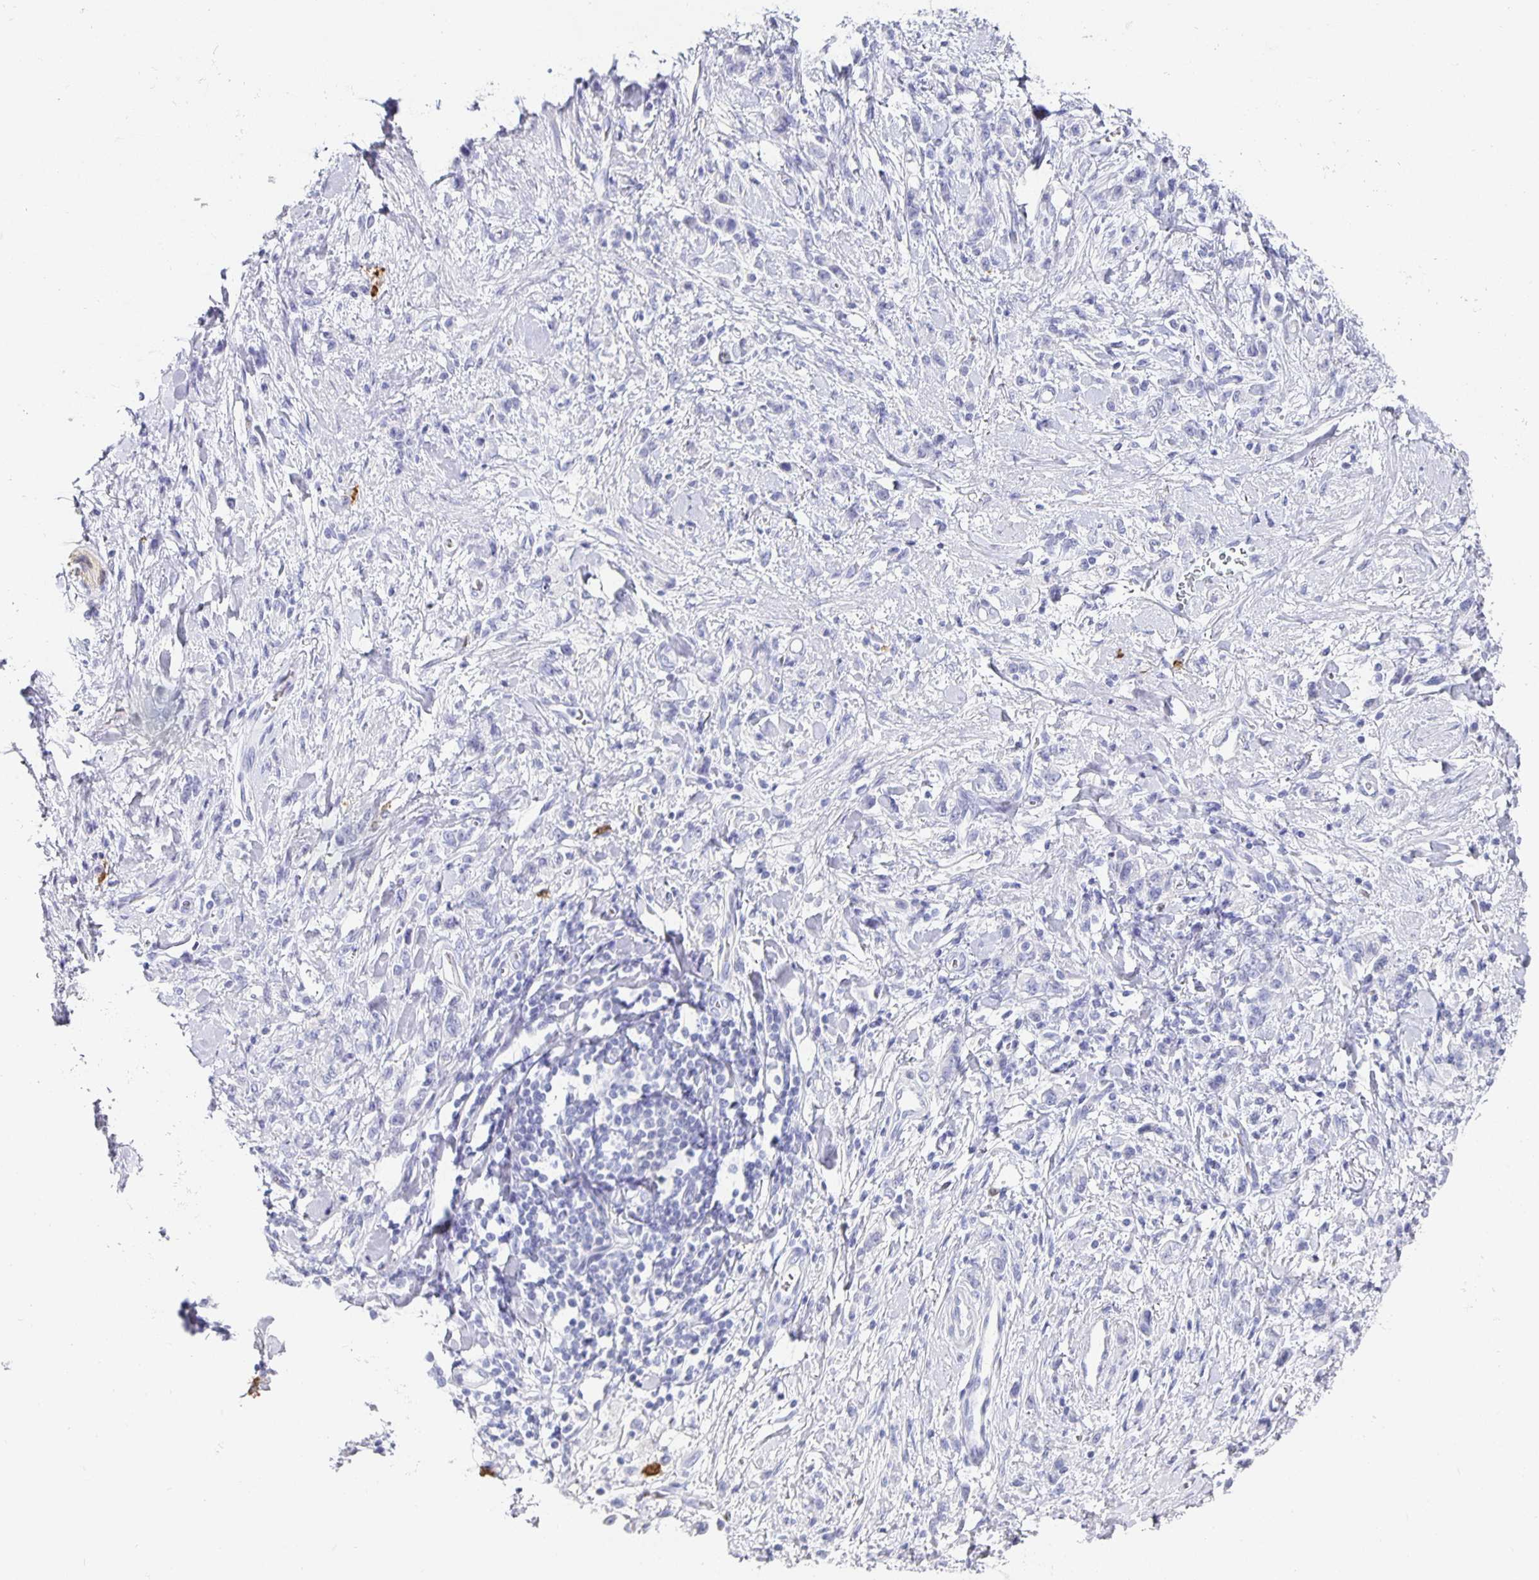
{"staining": {"intensity": "negative", "quantity": "none", "location": "none"}, "tissue": "stomach cancer", "cell_type": "Tumor cells", "image_type": "cancer", "snomed": [{"axis": "morphology", "description": "Adenocarcinoma, NOS"}, {"axis": "topography", "description": "Stomach"}], "caption": "Adenocarcinoma (stomach) was stained to show a protein in brown. There is no significant expression in tumor cells.", "gene": "CHGA", "patient": {"sex": "male", "age": 77}}